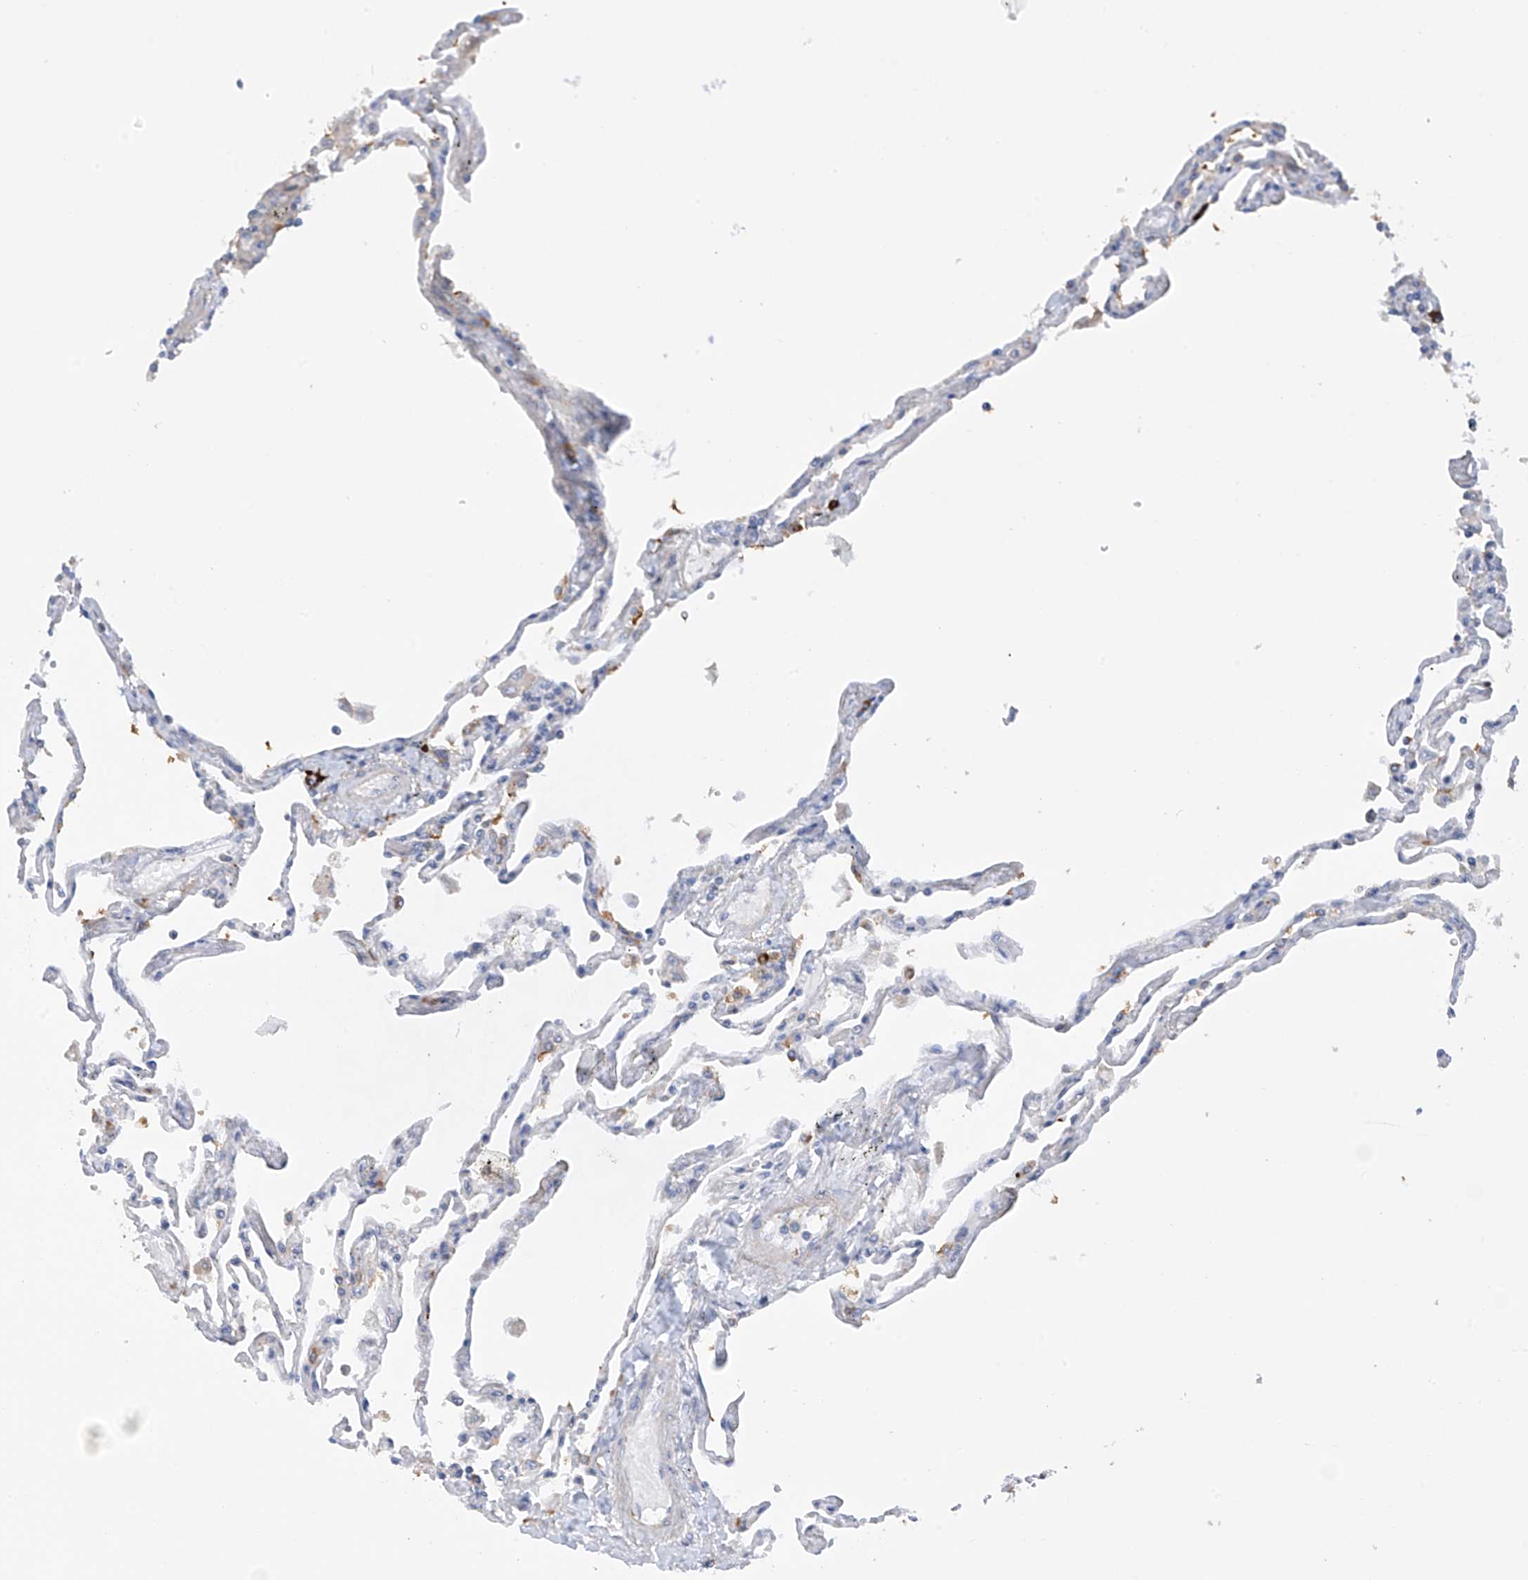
{"staining": {"intensity": "moderate", "quantity": "<25%", "location": "cytoplasmic/membranous"}, "tissue": "lung", "cell_type": "Alveolar cells", "image_type": "normal", "snomed": [{"axis": "morphology", "description": "Normal tissue, NOS"}, {"axis": "topography", "description": "Lung"}], "caption": "Alveolar cells exhibit low levels of moderate cytoplasmic/membranous expression in about <25% of cells in benign lung. (IHC, brightfield microscopy, high magnification).", "gene": "REC8", "patient": {"sex": "female", "age": 67}}